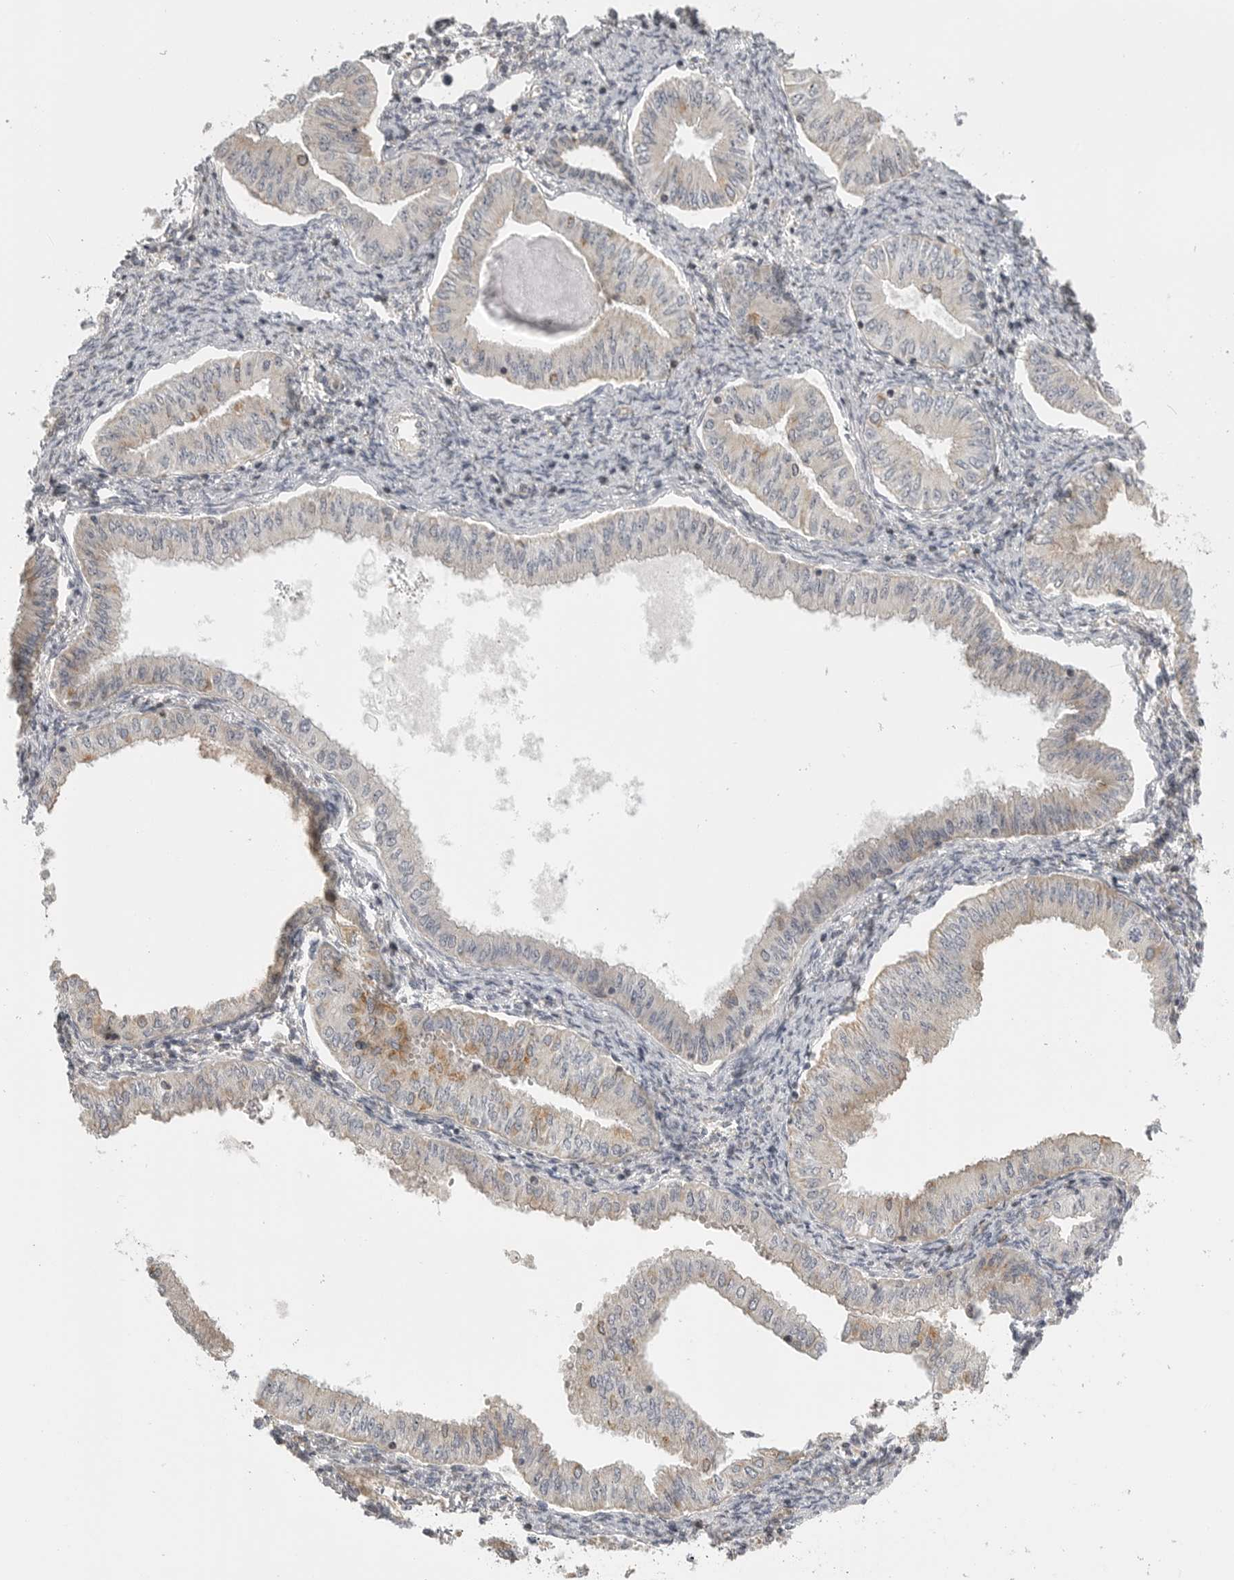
{"staining": {"intensity": "moderate", "quantity": "<25%", "location": "cytoplasmic/membranous"}, "tissue": "endometrial cancer", "cell_type": "Tumor cells", "image_type": "cancer", "snomed": [{"axis": "morphology", "description": "Normal tissue, NOS"}, {"axis": "morphology", "description": "Adenocarcinoma, NOS"}, {"axis": "topography", "description": "Endometrium"}], "caption": "A brown stain shows moderate cytoplasmic/membranous staining of a protein in endometrial cancer tumor cells.", "gene": "RXFP3", "patient": {"sex": "female", "age": 53}}